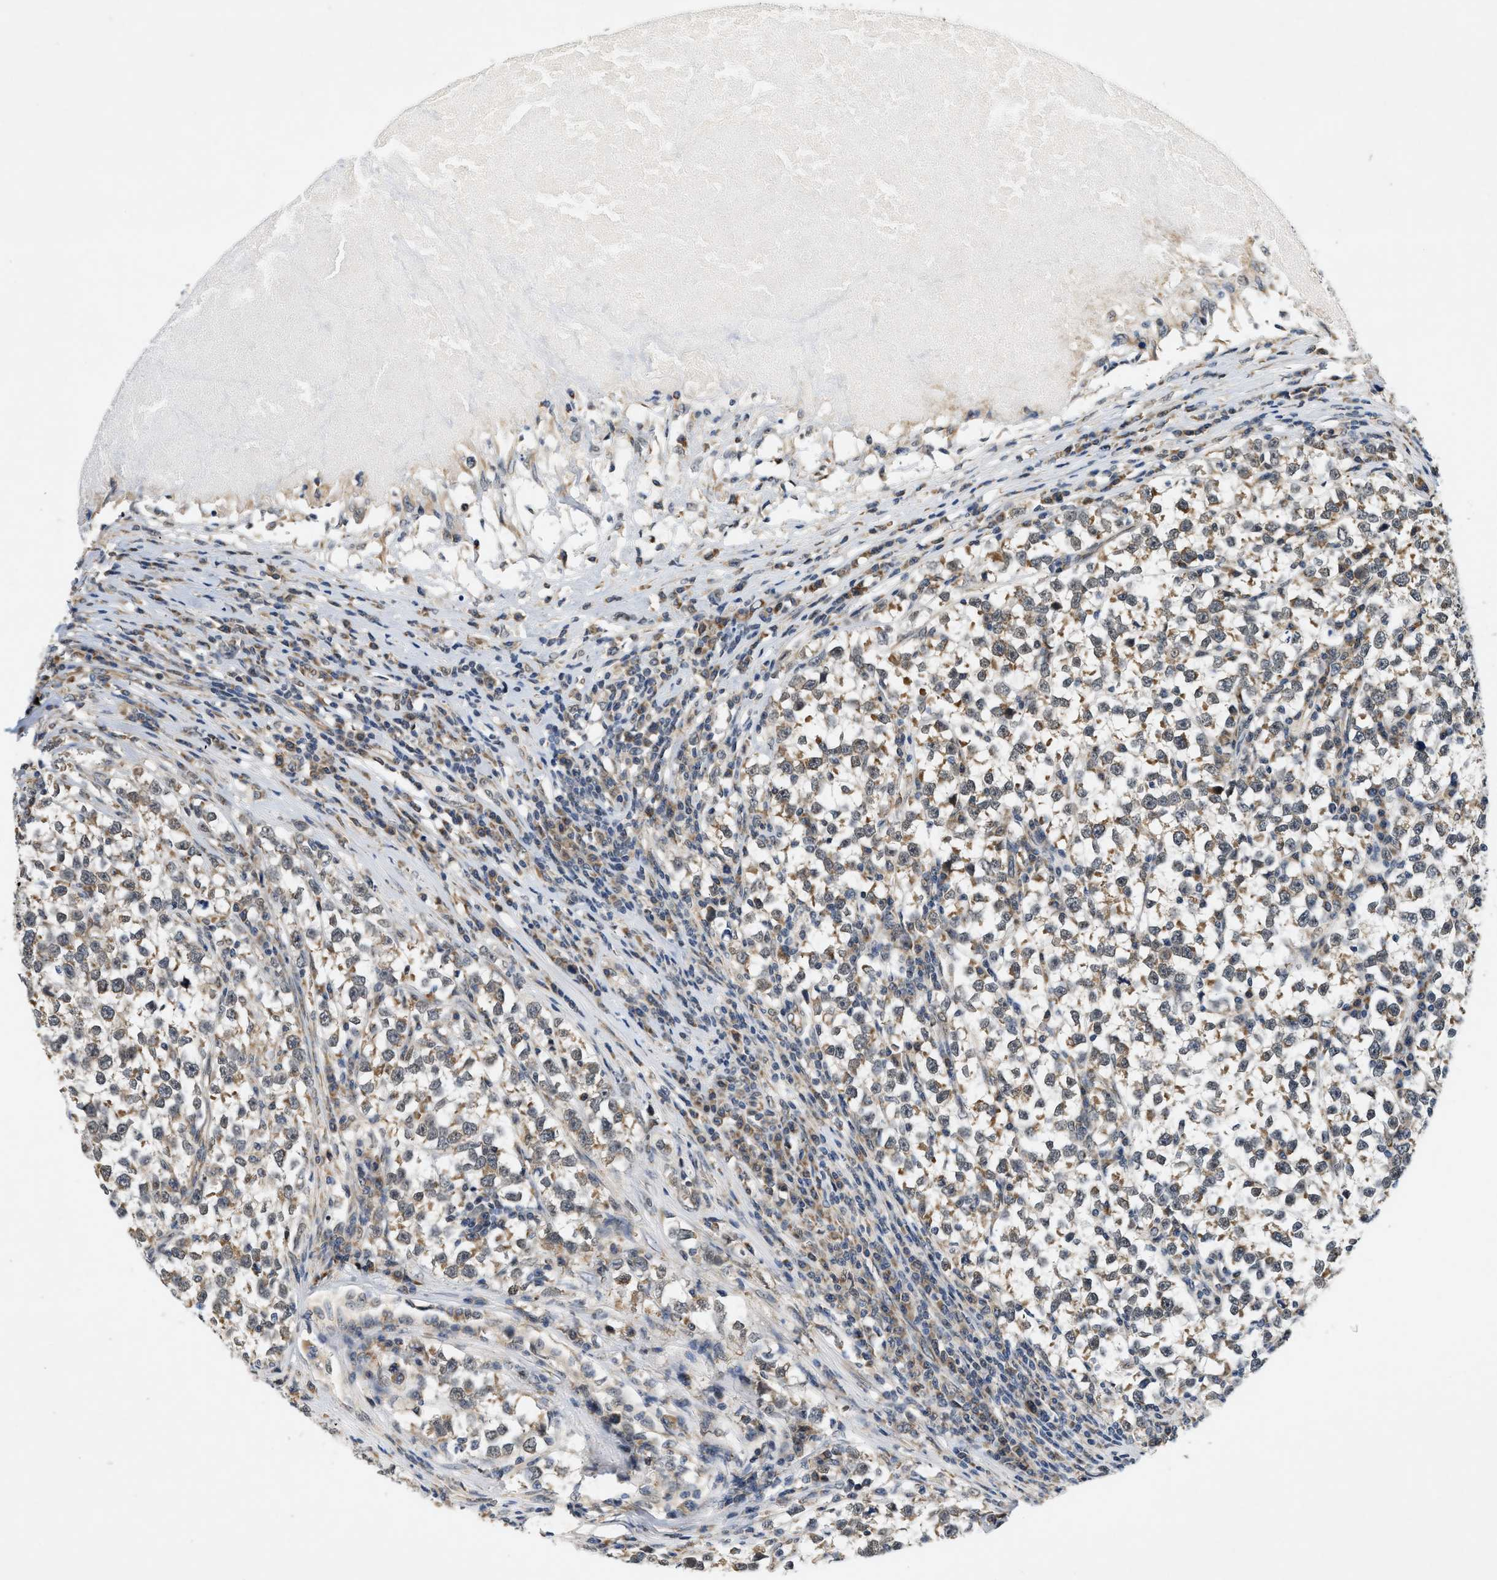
{"staining": {"intensity": "weak", "quantity": ">75%", "location": "cytoplasmic/membranous"}, "tissue": "testis cancer", "cell_type": "Tumor cells", "image_type": "cancer", "snomed": [{"axis": "morphology", "description": "Normal tissue, NOS"}, {"axis": "morphology", "description": "Seminoma, NOS"}, {"axis": "topography", "description": "Testis"}], "caption": "This photomicrograph displays testis cancer (seminoma) stained with IHC to label a protein in brown. The cytoplasmic/membranous of tumor cells show weak positivity for the protein. Nuclei are counter-stained blue.", "gene": "GIGYF1", "patient": {"sex": "male", "age": 43}}